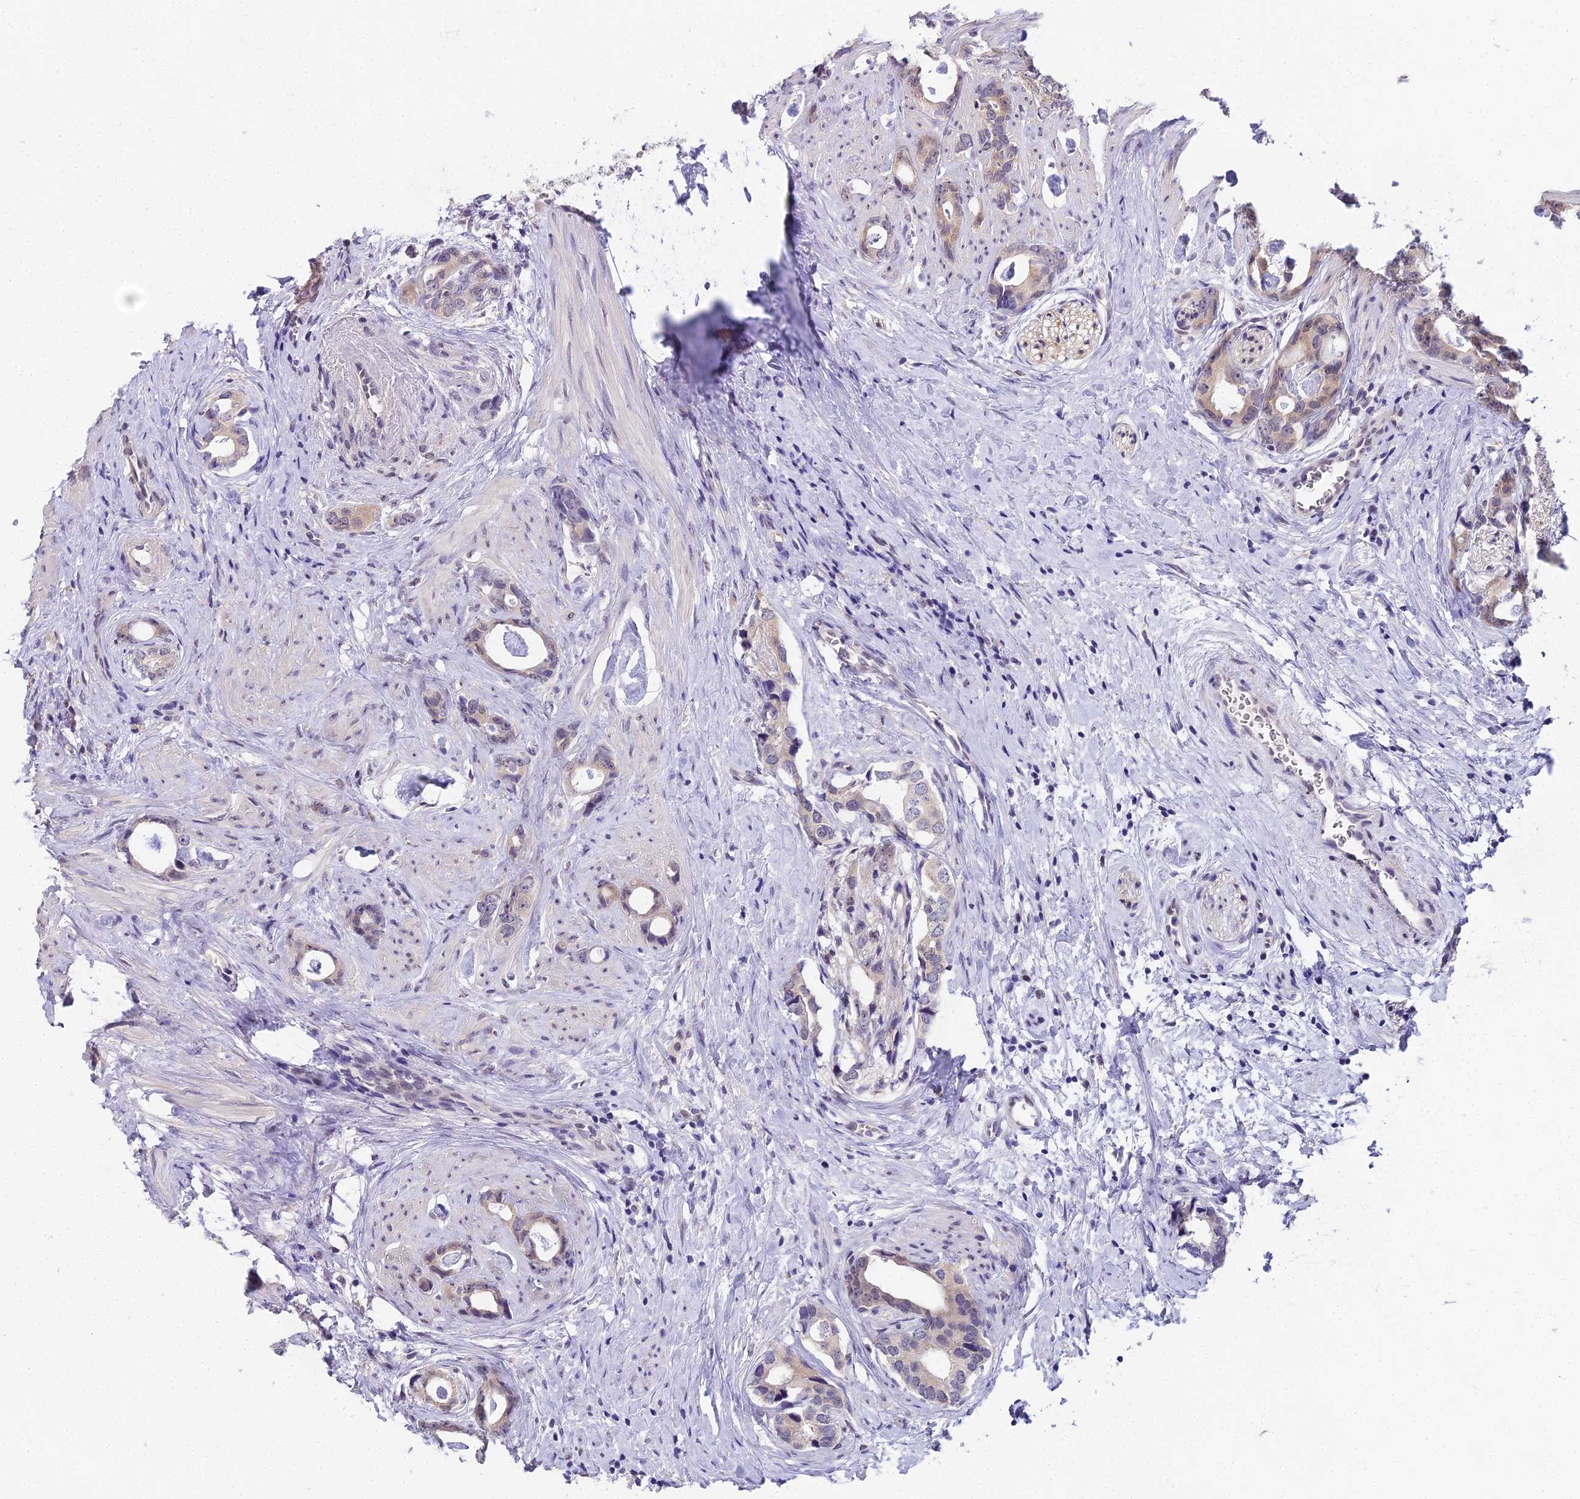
{"staining": {"intensity": "weak", "quantity": "25%-75%", "location": "cytoplasmic/membranous"}, "tissue": "prostate cancer", "cell_type": "Tumor cells", "image_type": "cancer", "snomed": [{"axis": "morphology", "description": "Adenocarcinoma, Low grade"}, {"axis": "topography", "description": "Prostate"}], "caption": "IHC image of neoplastic tissue: prostate cancer (adenocarcinoma (low-grade)) stained using immunohistochemistry (IHC) displays low levels of weak protein expression localized specifically in the cytoplasmic/membranous of tumor cells, appearing as a cytoplasmic/membranous brown color.", "gene": "MAT2A", "patient": {"sex": "male", "age": 63}}